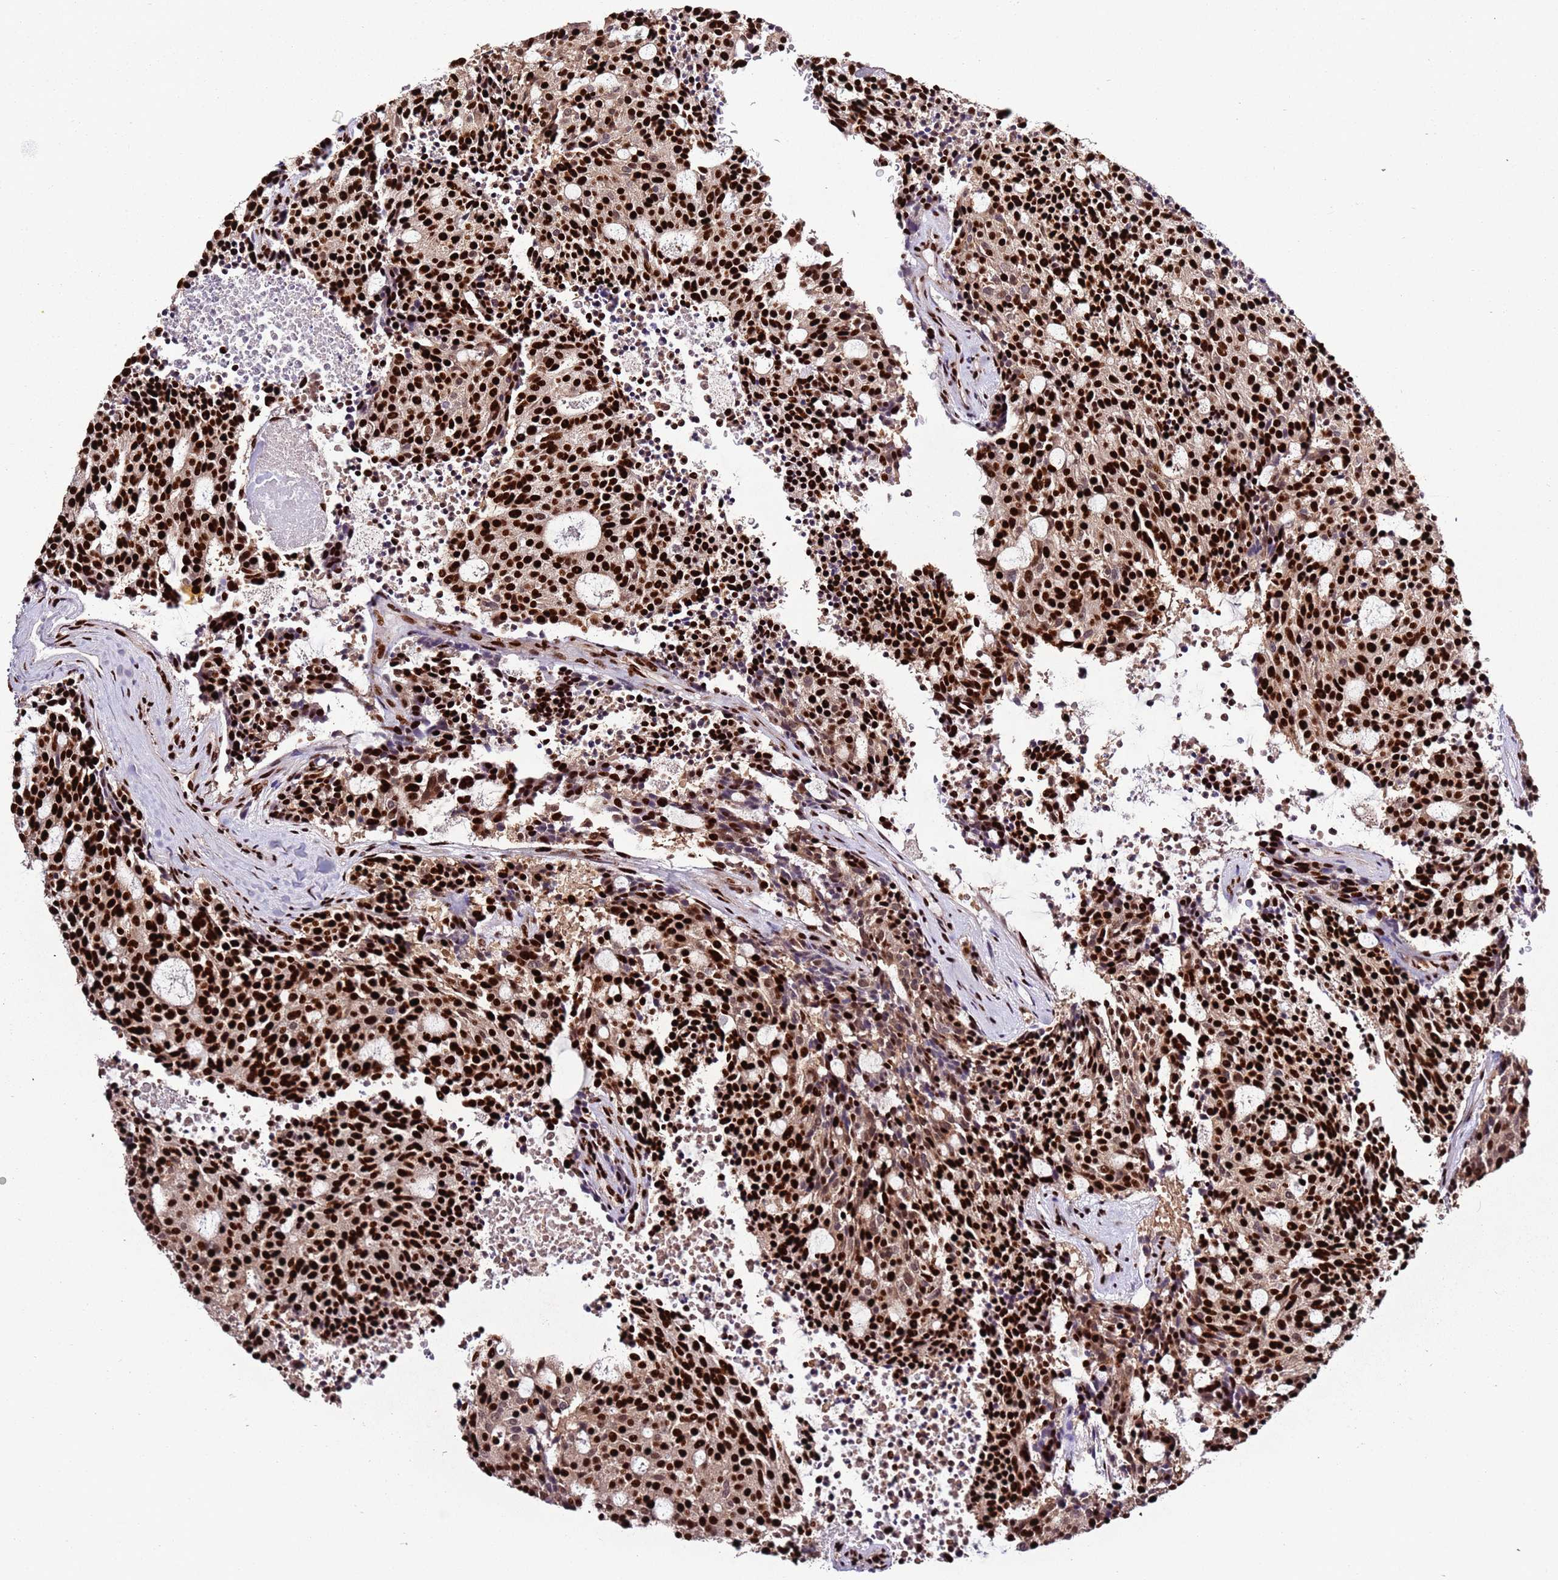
{"staining": {"intensity": "strong", "quantity": ">75%", "location": "nuclear"}, "tissue": "carcinoid", "cell_type": "Tumor cells", "image_type": "cancer", "snomed": [{"axis": "morphology", "description": "Carcinoid, malignant, NOS"}, {"axis": "topography", "description": "Pancreas"}], "caption": "Strong nuclear protein expression is identified in about >75% of tumor cells in carcinoid.", "gene": "C6orf226", "patient": {"sex": "female", "age": 54}}